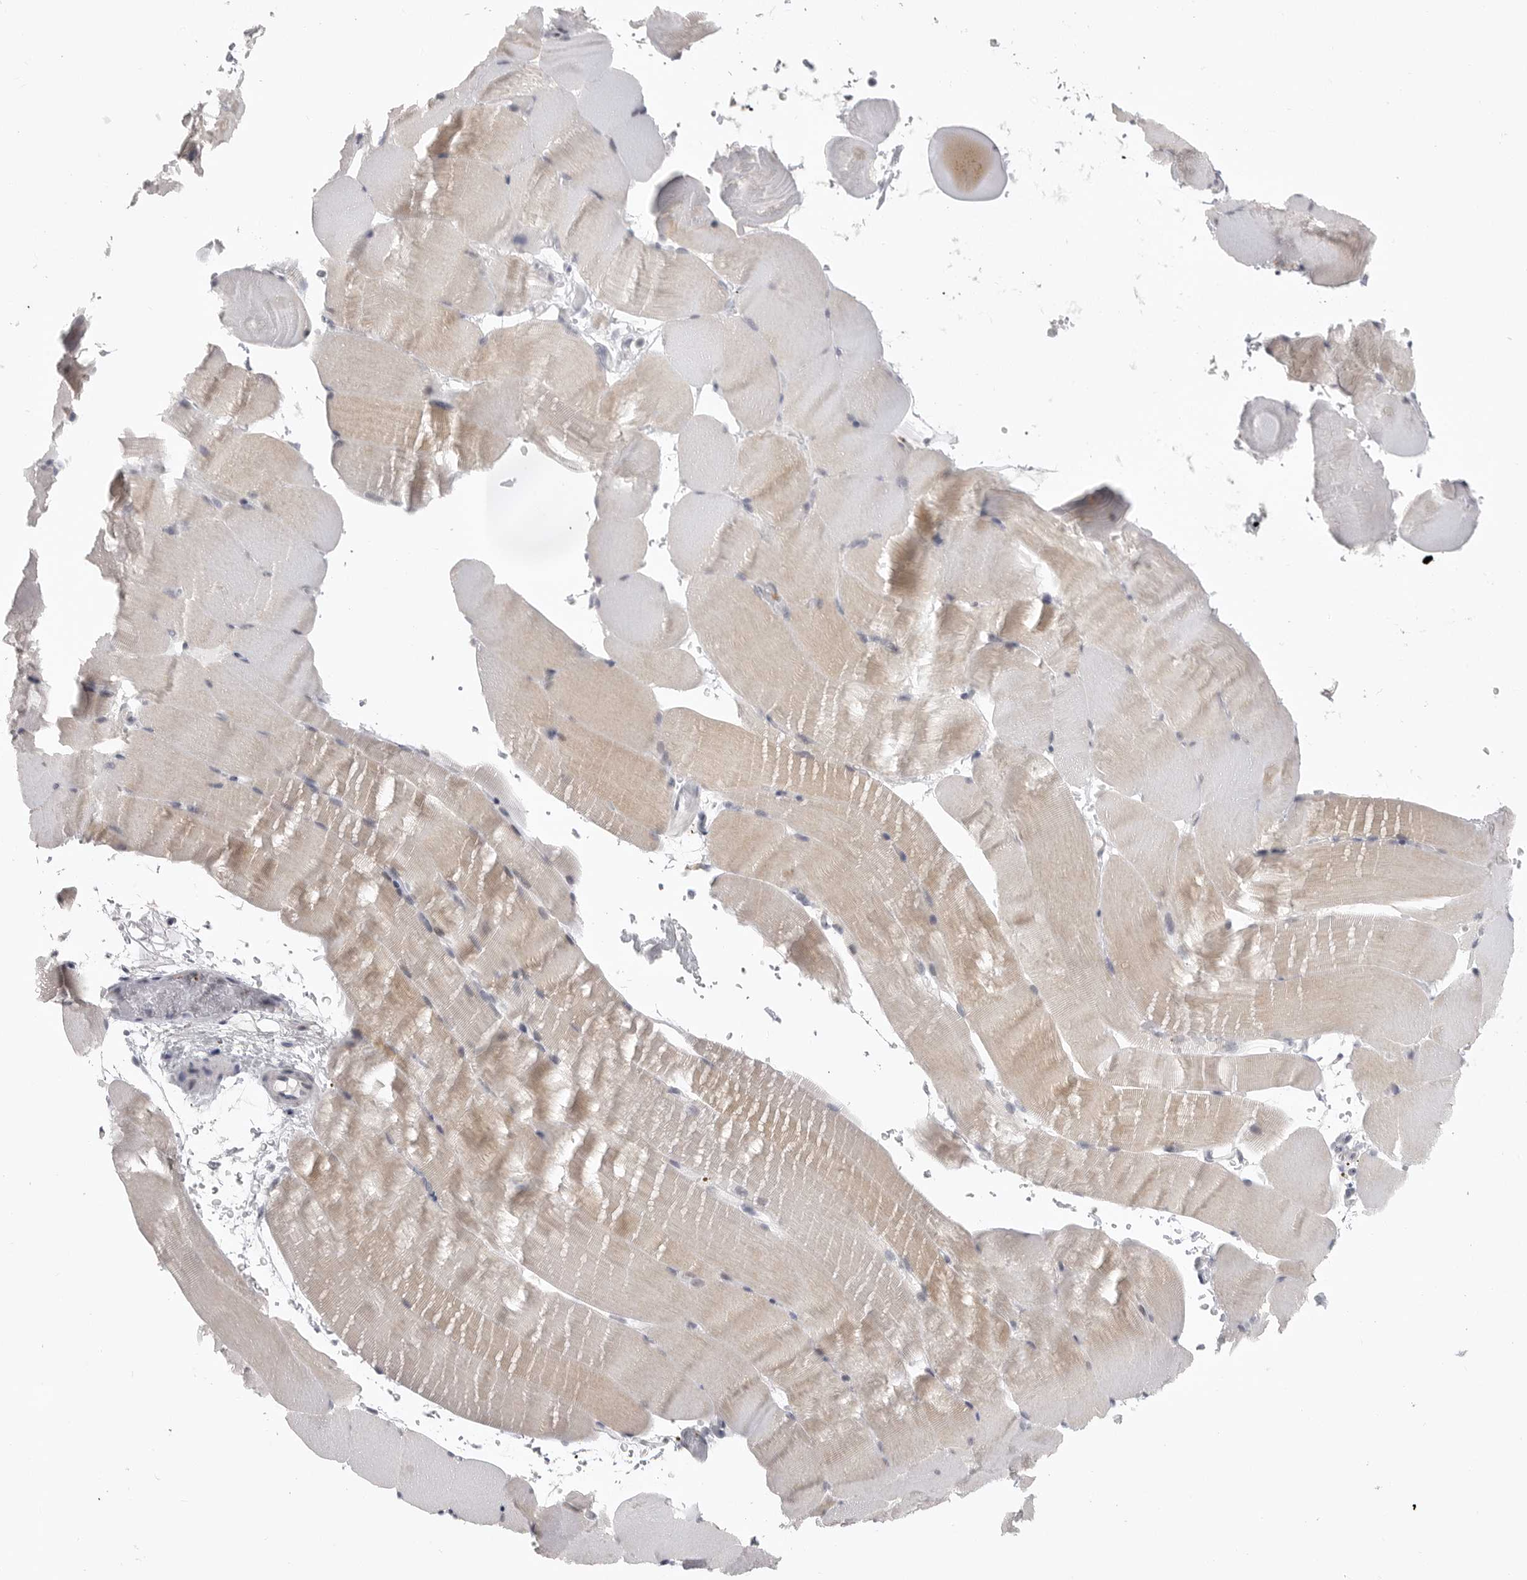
{"staining": {"intensity": "weak", "quantity": "<25%", "location": "cytoplasmic/membranous"}, "tissue": "skeletal muscle", "cell_type": "Myocytes", "image_type": "normal", "snomed": [{"axis": "morphology", "description": "Normal tissue, NOS"}, {"axis": "topography", "description": "Skeletal muscle"}, {"axis": "topography", "description": "Parathyroid gland"}], "caption": "Myocytes show no significant positivity in unremarkable skeletal muscle. (Immunohistochemistry, brightfield microscopy, high magnification).", "gene": "FBXO43", "patient": {"sex": "female", "age": 37}}